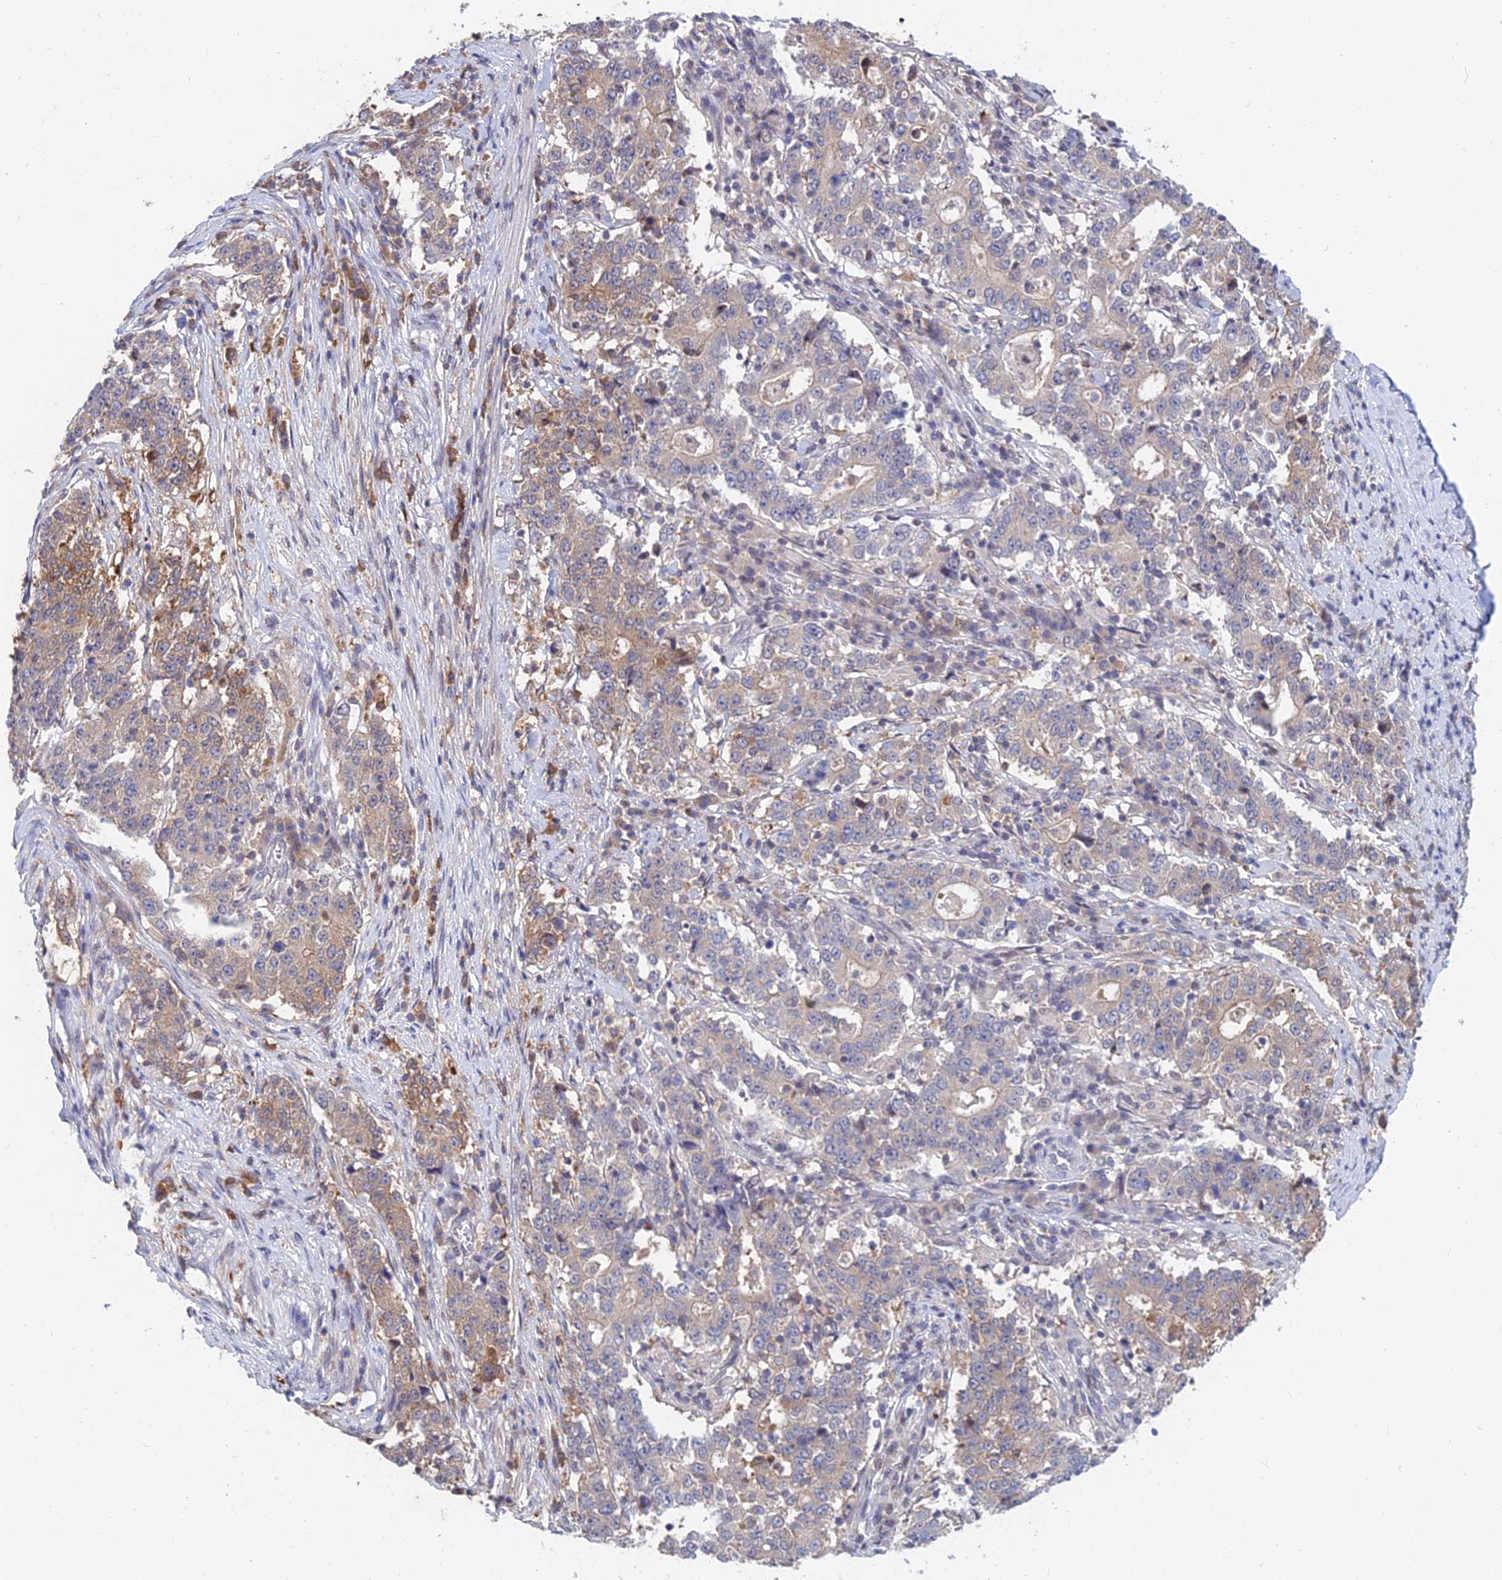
{"staining": {"intensity": "moderate", "quantity": "25%-75%", "location": "cytoplasmic/membranous"}, "tissue": "stomach cancer", "cell_type": "Tumor cells", "image_type": "cancer", "snomed": [{"axis": "morphology", "description": "Adenocarcinoma, NOS"}, {"axis": "topography", "description": "Stomach"}], "caption": "Immunohistochemistry (IHC) (DAB (3,3'-diaminobenzidine)) staining of stomach cancer (adenocarcinoma) shows moderate cytoplasmic/membranous protein expression in about 25%-75% of tumor cells.", "gene": "B3GALT4", "patient": {"sex": "male", "age": 59}}